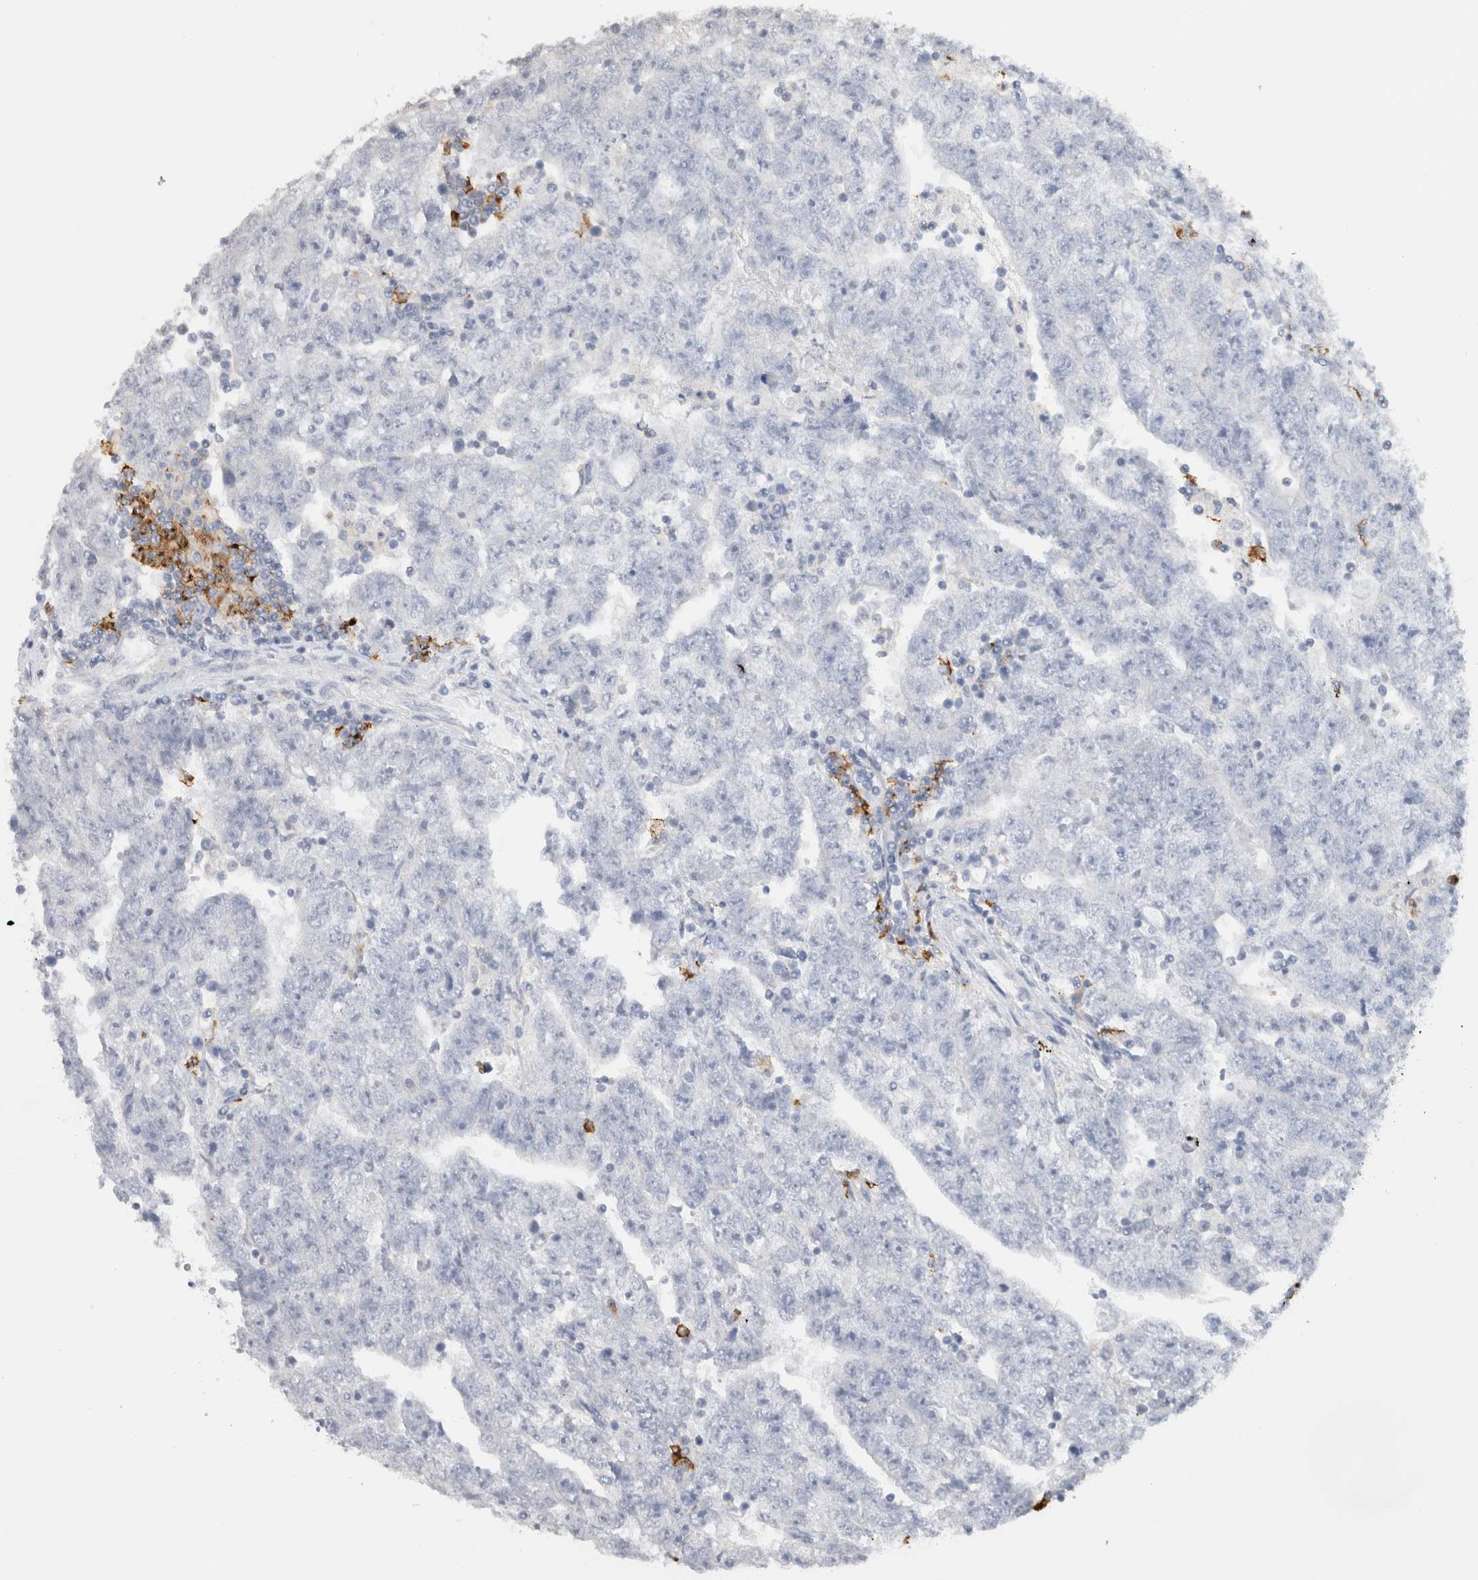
{"staining": {"intensity": "negative", "quantity": "none", "location": "none"}, "tissue": "testis cancer", "cell_type": "Tumor cells", "image_type": "cancer", "snomed": [{"axis": "morphology", "description": "Carcinoma, Embryonal, NOS"}, {"axis": "topography", "description": "Testis"}], "caption": "This is an immunohistochemistry histopathology image of testis embryonal carcinoma. There is no staining in tumor cells.", "gene": "LAMP3", "patient": {"sex": "male", "age": 25}}